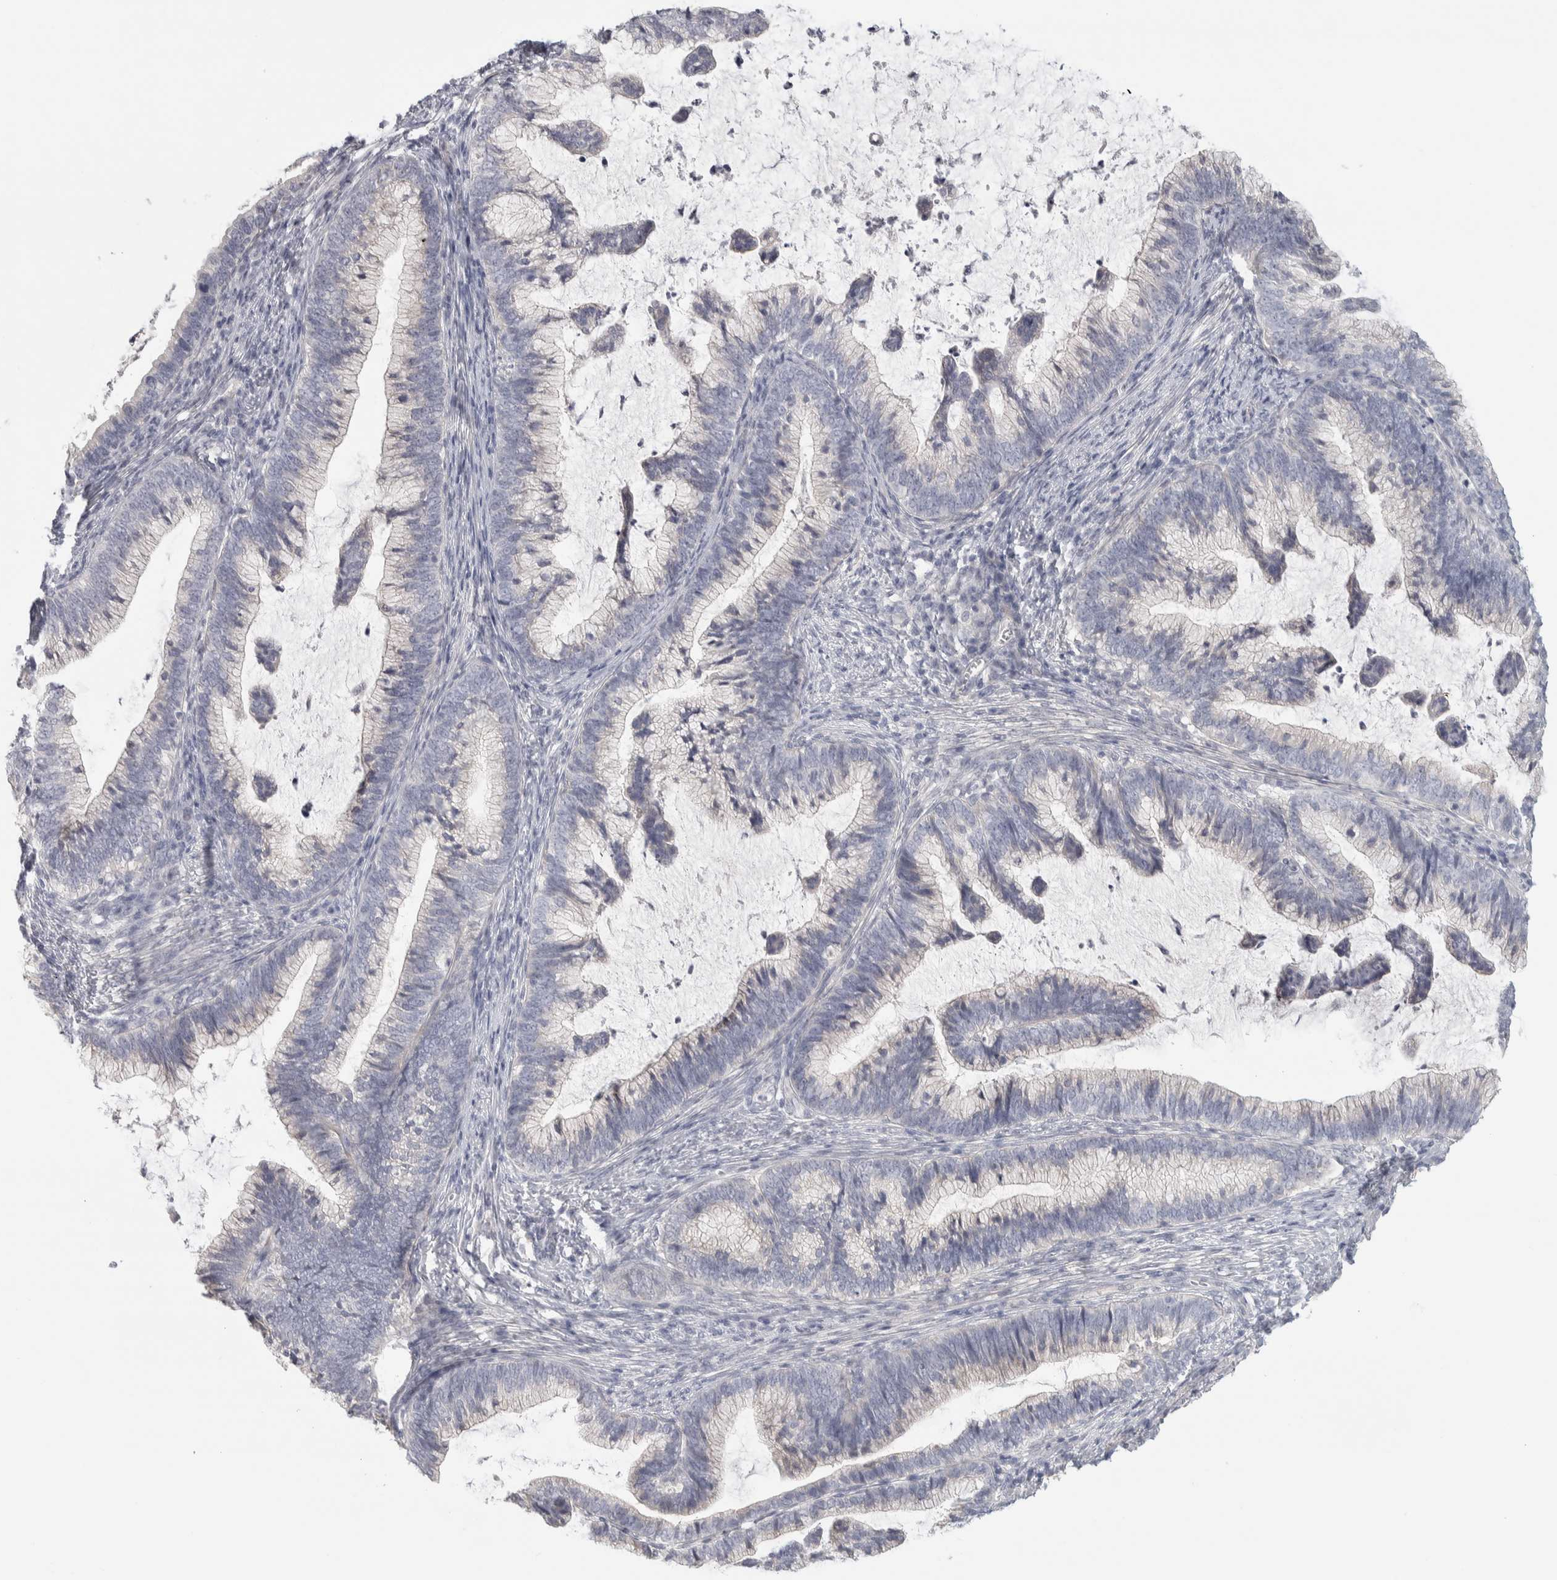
{"staining": {"intensity": "negative", "quantity": "none", "location": "none"}, "tissue": "cervical cancer", "cell_type": "Tumor cells", "image_type": "cancer", "snomed": [{"axis": "morphology", "description": "Adenocarcinoma, NOS"}, {"axis": "topography", "description": "Cervix"}], "caption": "Cervical cancer (adenocarcinoma) stained for a protein using immunohistochemistry (IHC) reveals no expression tumor cells.", "gene": "DCXR", "patient": {"sex": "female", "age": 36}}